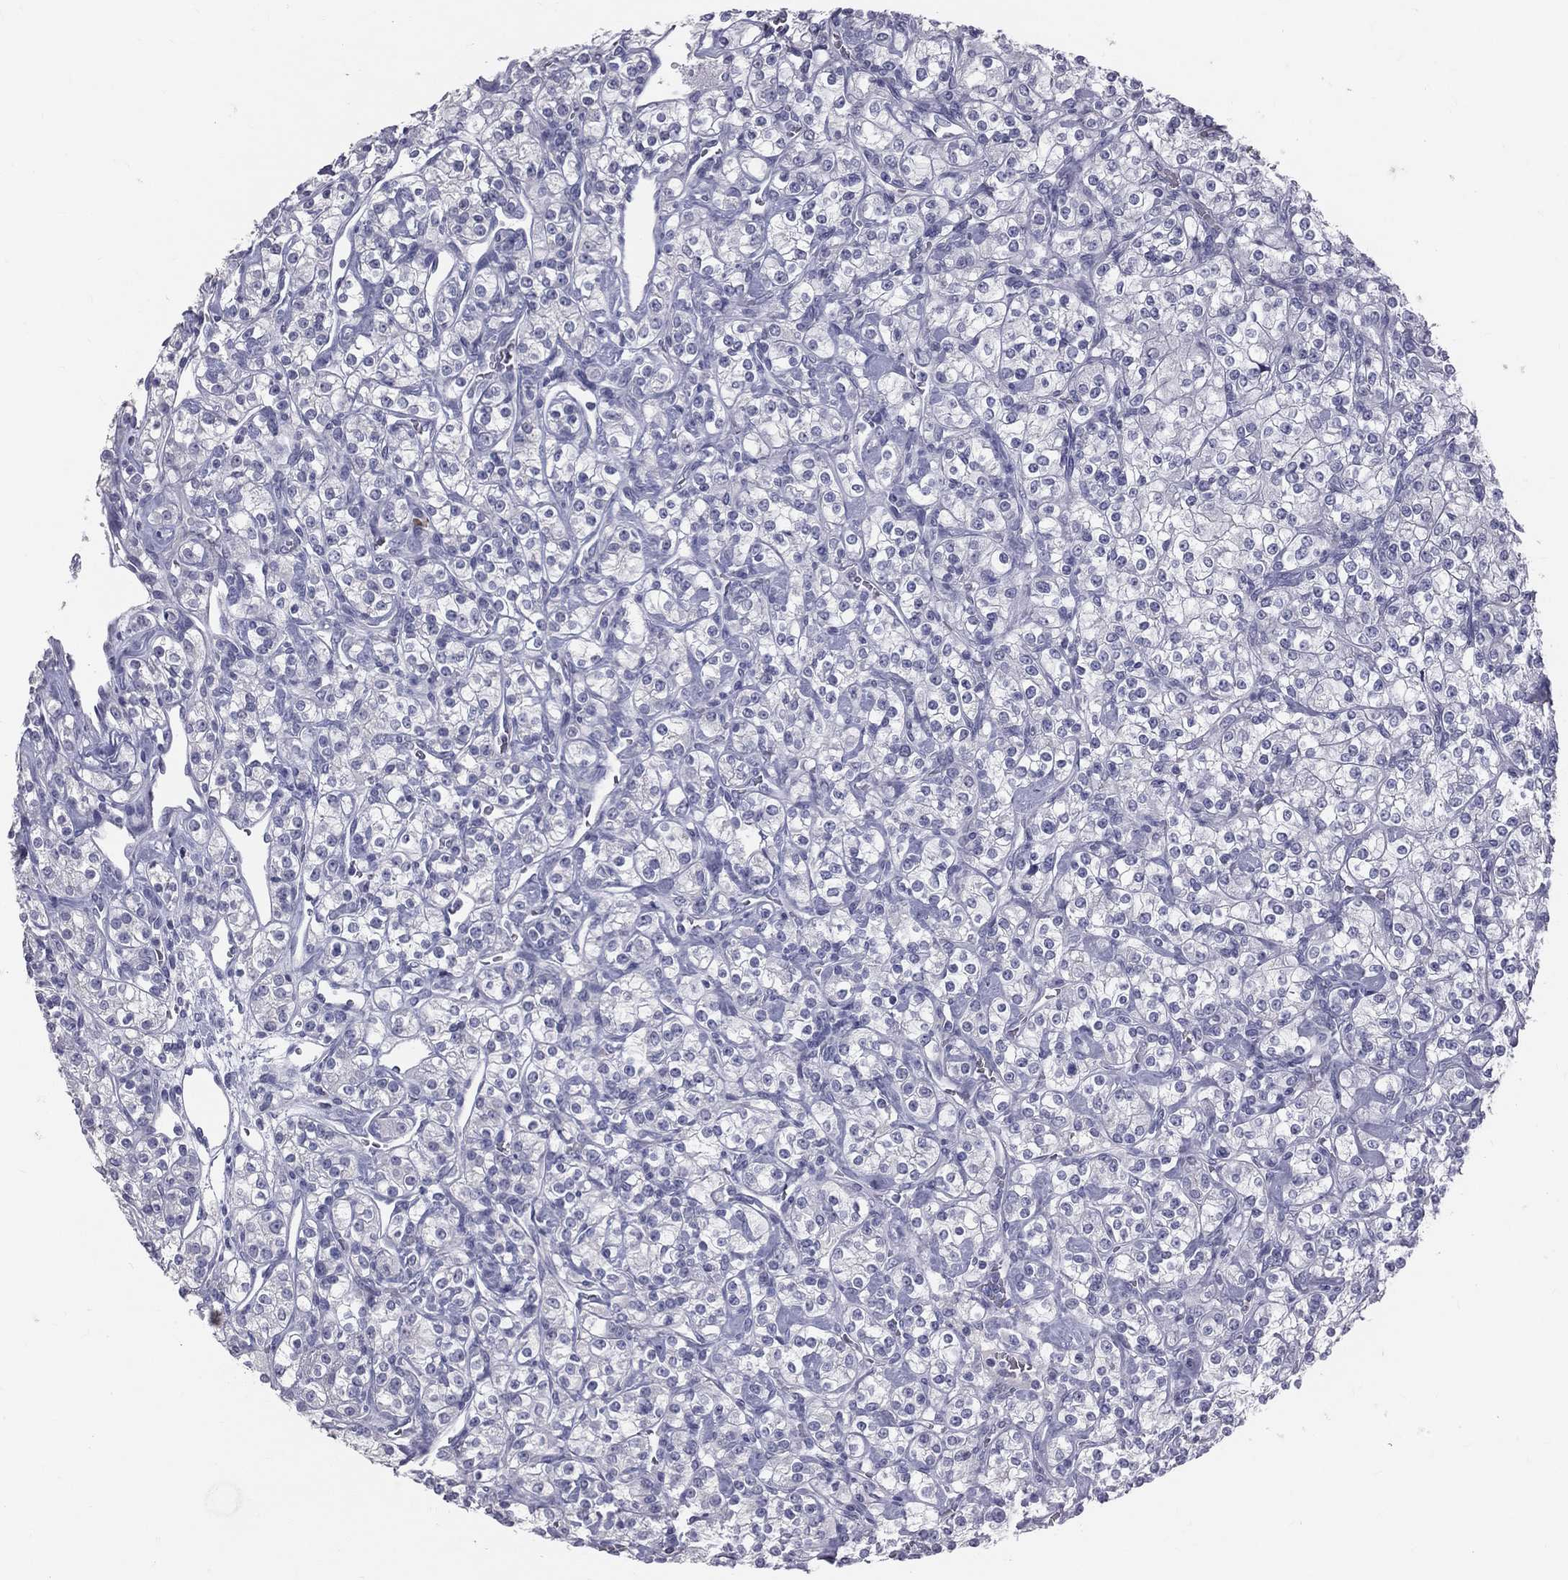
{"staining": {"intensity": "negative", "quantity": "none", "location": "none"}, "tissue": "renal cancer", "cell_type": "Tumor cells", "image_type": "cancer", "snomed": [{"axis": "morphology", "description": "Adenocarcinoma, NOS"}, {"axis": "topography", "description": "Kidney"}], "caption": "Immunohistochemical staining of human renal cancer shows no significant positivity in tumor cells.", "gene": "TFPI2", "patient": {"sex": "male", "age": 77}}